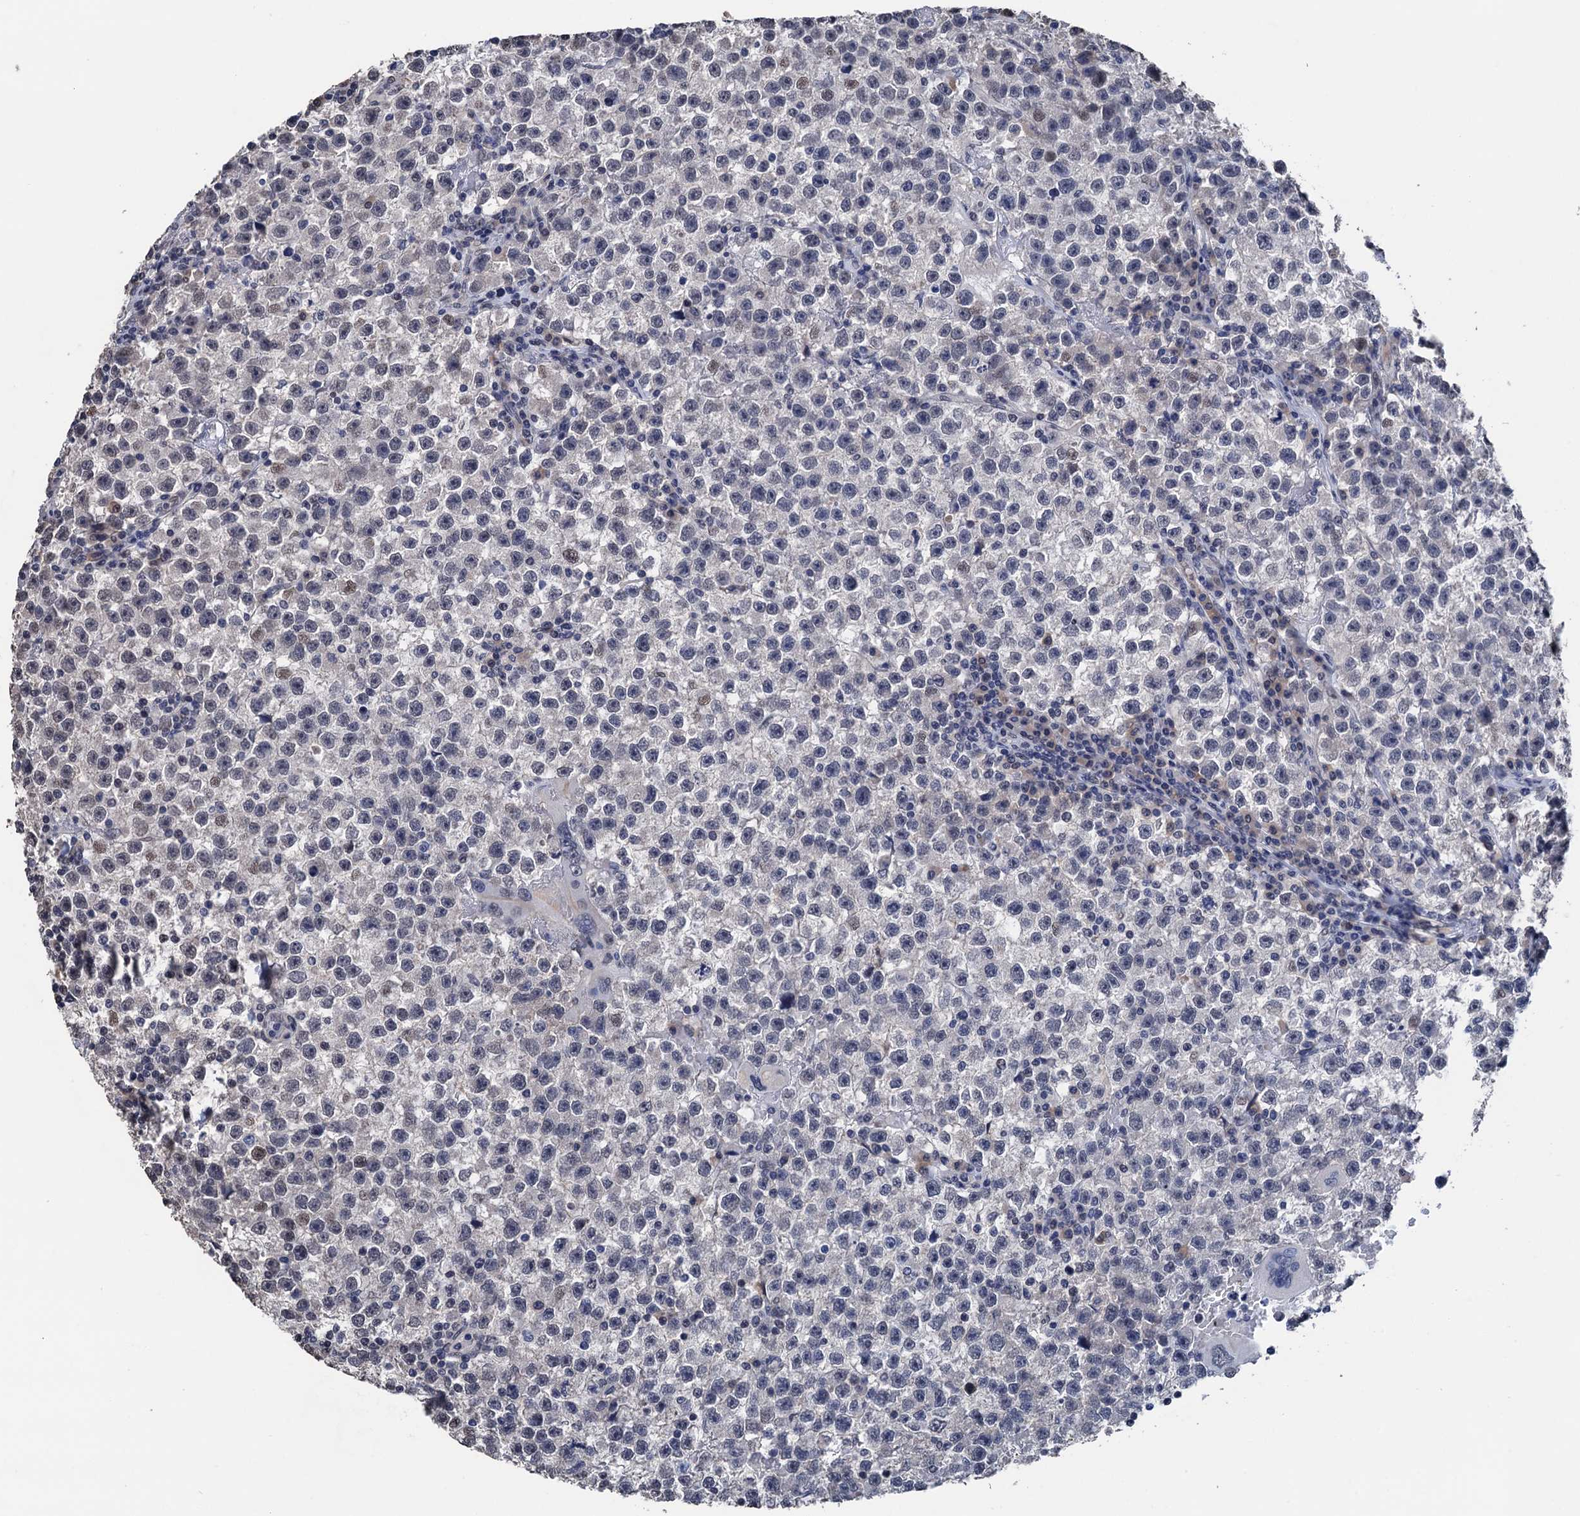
{"staining": {"intensity": "weak", "quantity": "<25%", "location": "cytoplasmic/membranous"}, "tissue": "testis cancer", "cell_type": "Tumor cells", "image_type": "cancer", "snomed": [{"axis": "morphology", "description": "Seminoma, NOS"}, {"axis": "topography", "description": "Testis"}], "caption": "This is an IHC micrograph of human testis cancer (seminoma). There is no expression in tumor cells.", "gene": "ART5", "patient": {"sex": "male", "age": 22}}